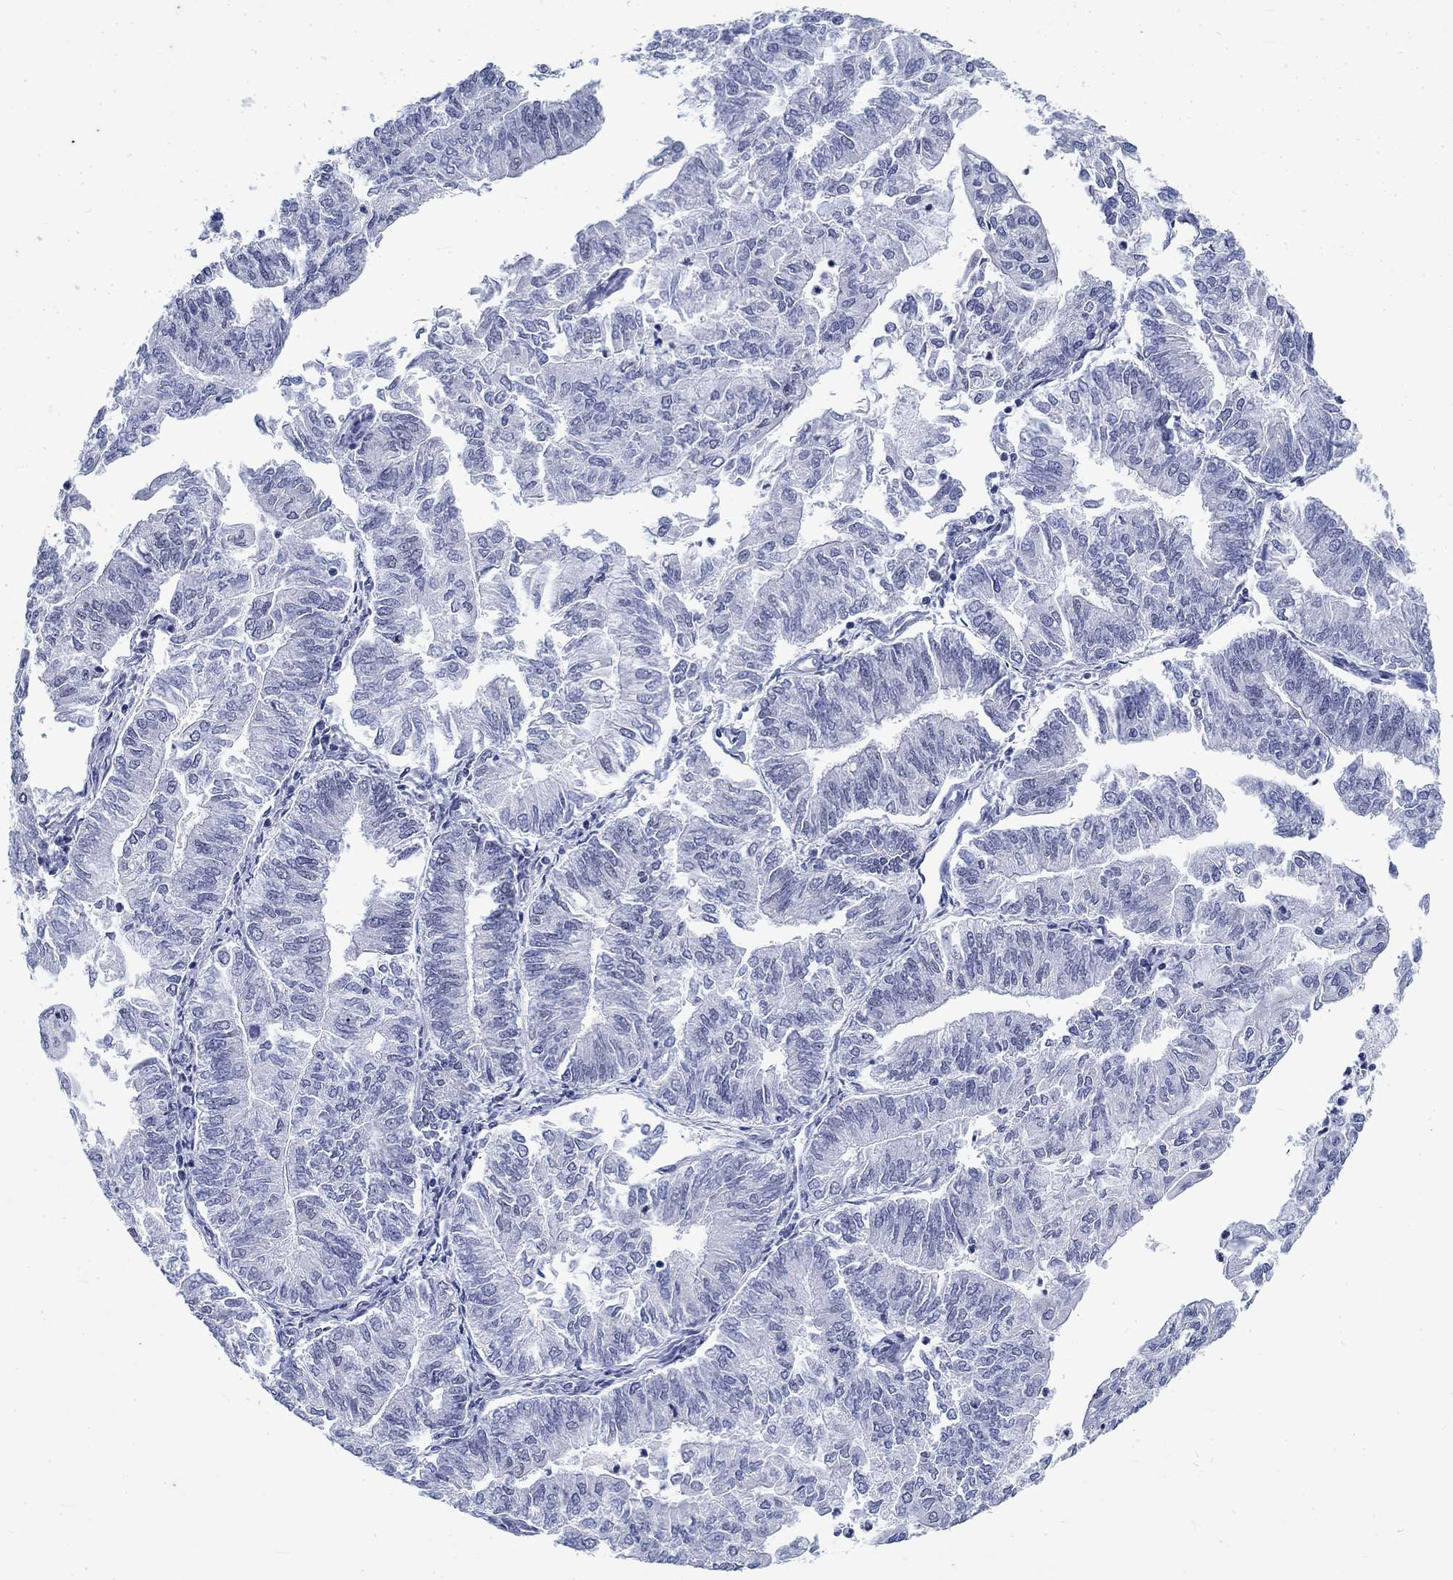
{"staining": {"intensity": "negative", "quantity": "none", "location": "none"}, "tissue": "endometrial cancer", "cell_type": "Tumor cells", "image_type": "cancer", "snomed": [{"axis": "morphology", "description": "Adenocarcinoma, NOS"}, {"axis": "topography", "description": "Endometrium"}], "caption": "Immunohistochemistry (IHC) image of neoplastic tissue: endometrial cancer stained with DAB shows no significant protein staining in tumor cells.", "gene": "KRT76", "patient": {"sex": "female", "age": 59}}